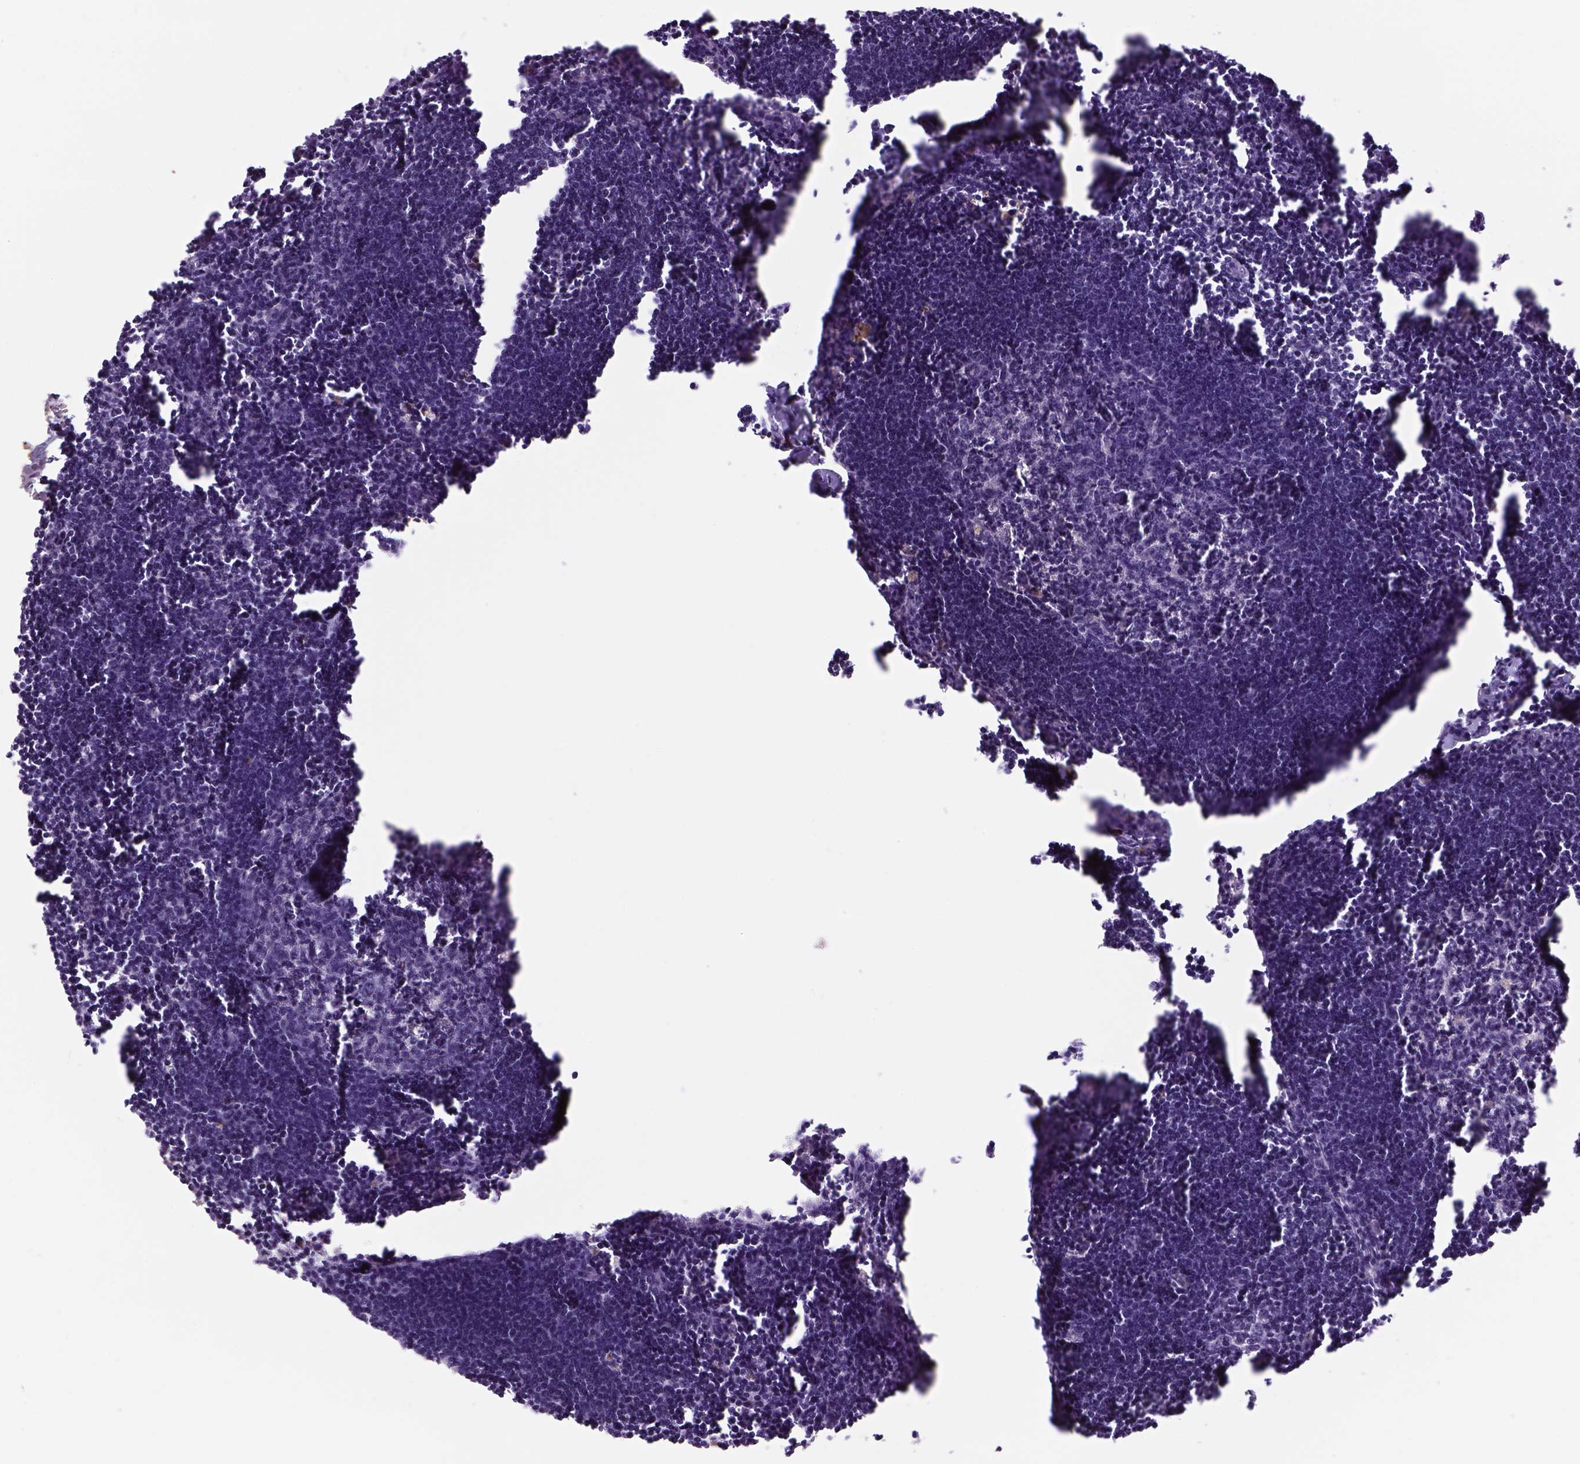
{"staining": {"intensity": "negative", "quantity": "none", "location": "none"}, "tissue": "lymph node", "cell_type": "Germinal center cells", "image_type": "normal", "snomed": [{"axis": "morphology", "description": "Normal tissue, NOS"}, {"axis": "topography", "description": "Lymph node"}], "caption": "Immunohistochemistry photomicrograph of unremarkable lymph node: lymph node stained with DAB (3,3'-diaminobenzidine) demonstrates no significant protein positivity in germinal center cells.", "gene": "DBH", "patient": {"sex": "male", "age": 55}}